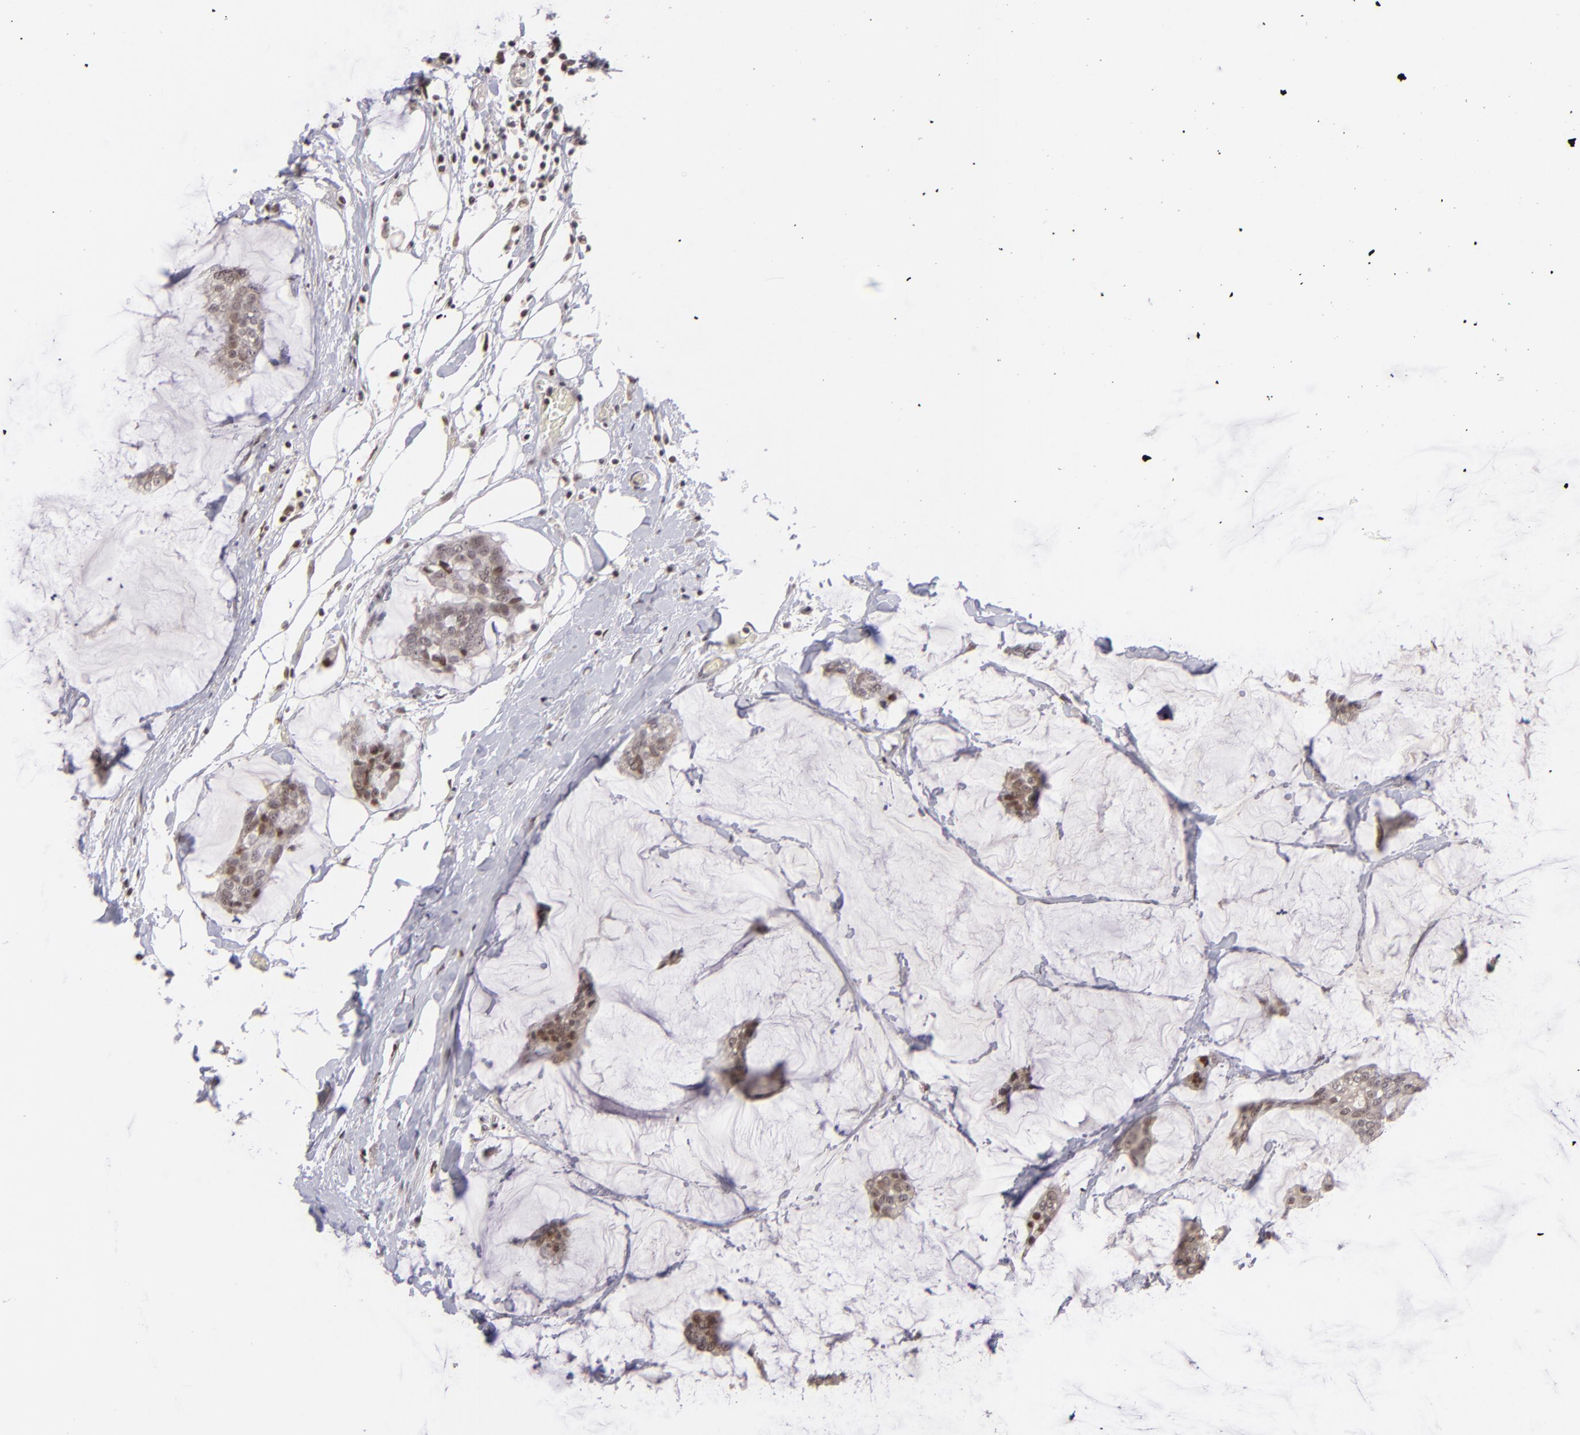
{"staining": {"intensity": "moderate", "quantity": ">75%", "location": "nuclear"}, "tissue": "breast cancer", "cell_type": "Tumor cells", "image_type": "cancer", "snomed": [{"axis": "morphology", "description": "Duct carcinoma"}, {"axis": "topography", "description": "Breast"}], "caption": "About >75% of tumor cells in human breast invasive ductal carcinoma display moderate nuclear protein positivity as visualized by brown immunohistochemical staining.", "gene": "RARB", "patient": {"sex": "female", "age": 93}}